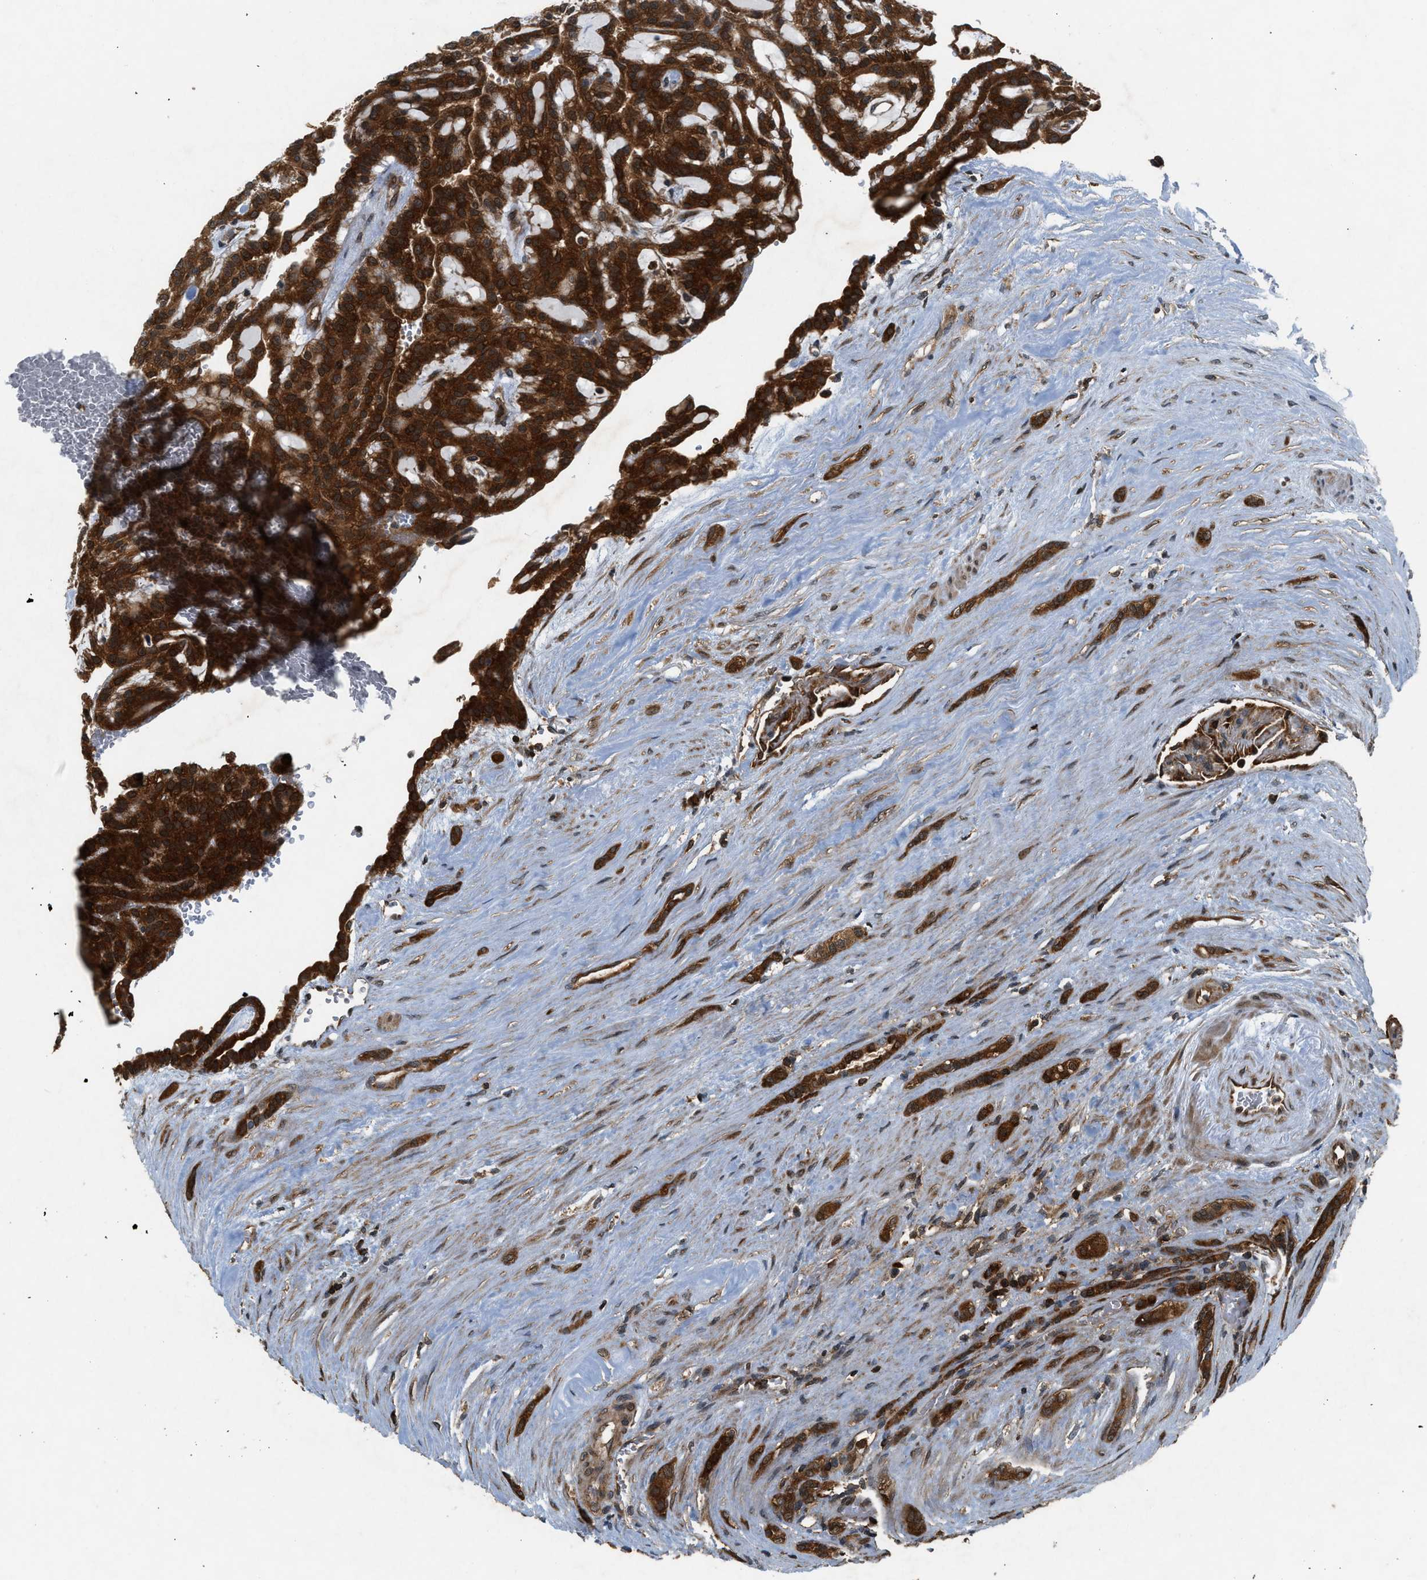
{"staining": {"intensity": "strong", "quantity": ">75%", "location": "cytoplasmic/membranous,nuclear"}, "tissue": "renal cancer", "cell_type": "Tumor cells", "image_type": "cancer", "snomed": [{"axis": "morphology", "description": "Adenocarcinoma, NOS"}, {"axis": "topography", "description": "Kidney"}], "caption": "Brown immunohistochemical staining in adenocarcinoma (renal) displays strong cytoplasmic/membranous and nuclear expression in approximately >75% of tumor cells. (IHC, brightfield microscopy, high magnification).", "gene": "OXSR1", "patient": {"sex": "male", "age": 63}}